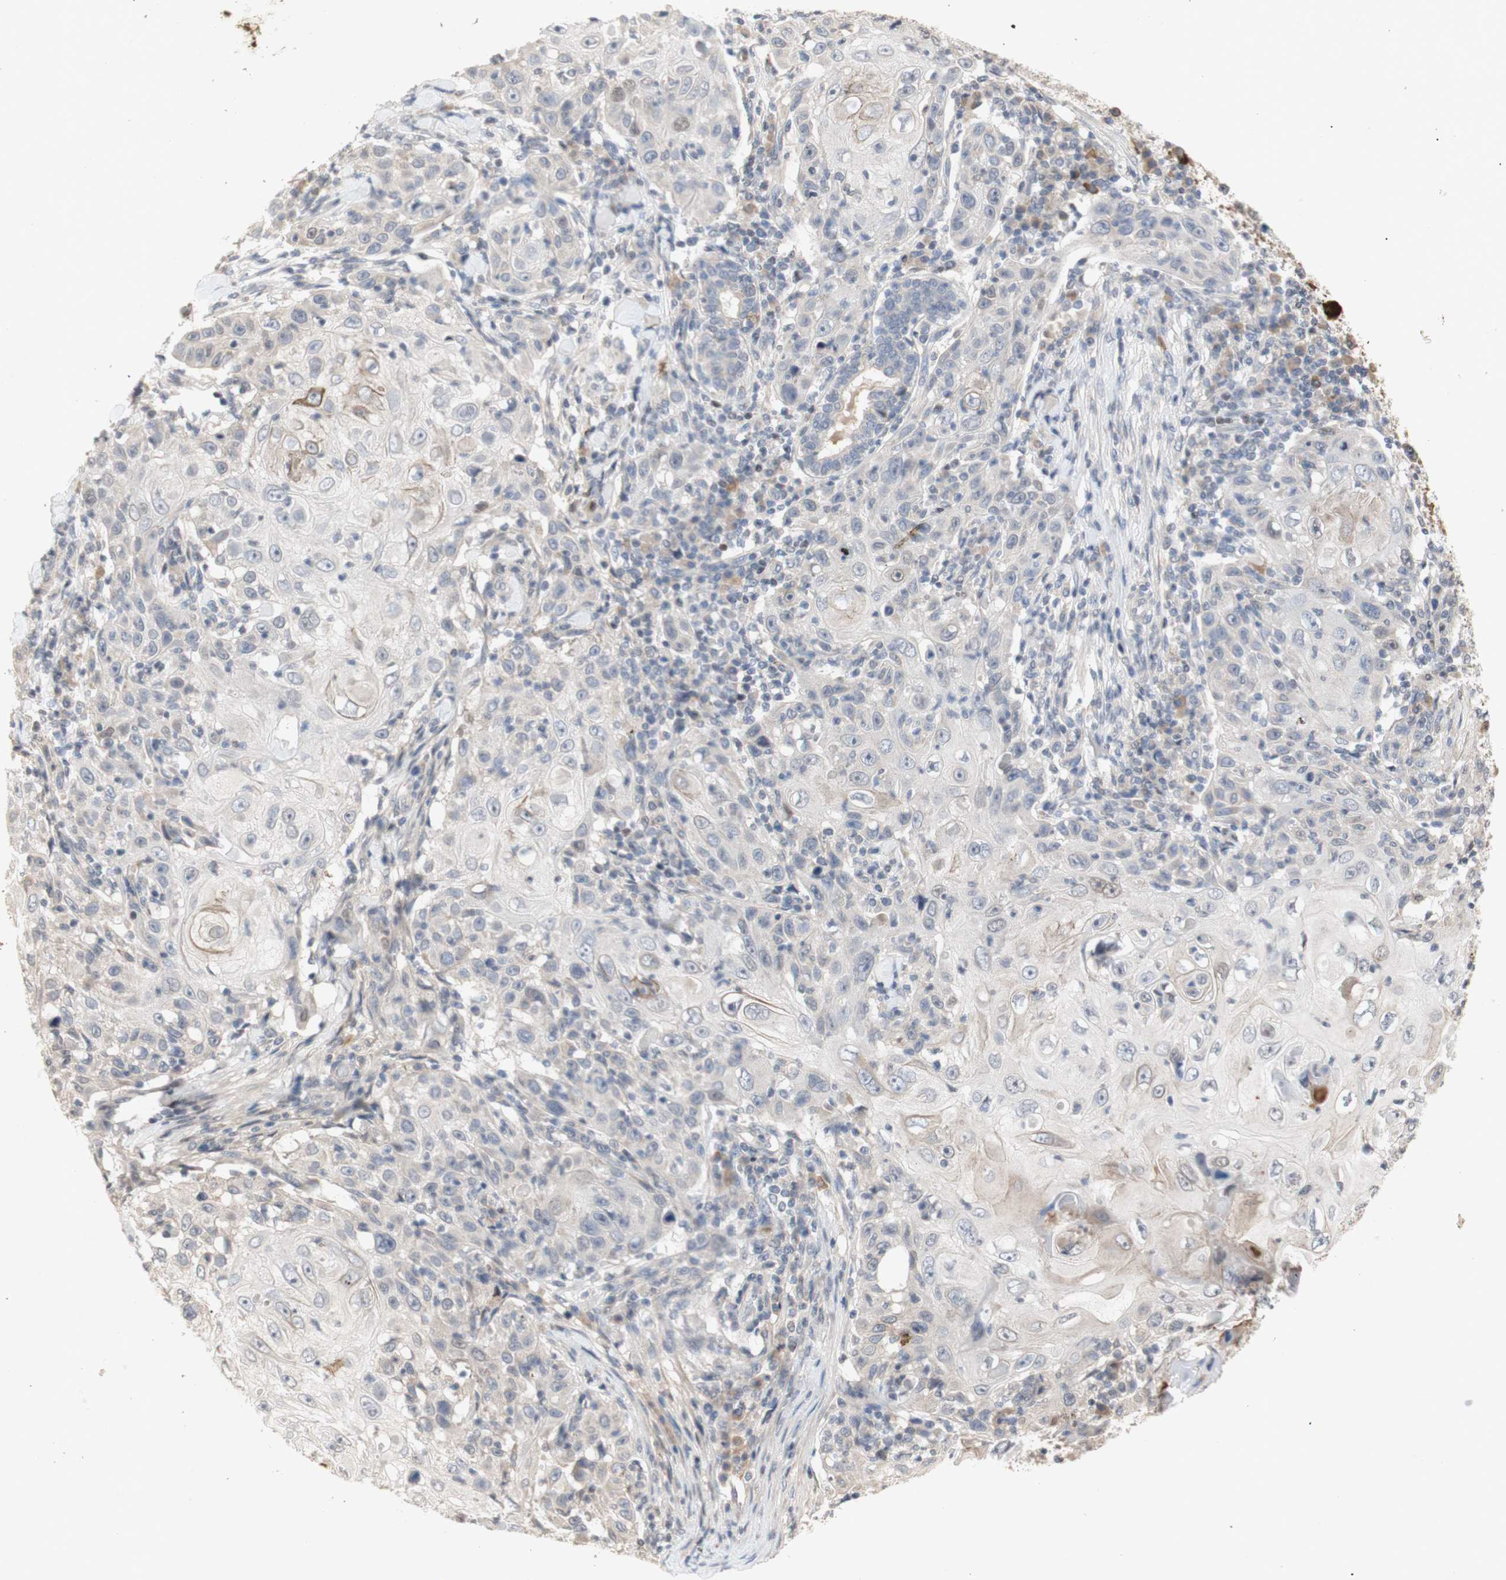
{"staining": {"intensity": "negative", "quantity": "none", "location": "none"}, "tissue": "skin cancer", "cell_type": "Tumor cells", "image_type": "cancer", "snomed": [{"axis": "morphology", "description": "Squamous cell carcinoma, NOS"}, {"axis": "topography", "description": "Skin"}], "caption": "Skin squamous cell carcinoma stained for a protein using immunohistochemistry exhibits no staining tumor cells.", "gene": "FOSB", "patient": {"sex": "female", "age": 88}}